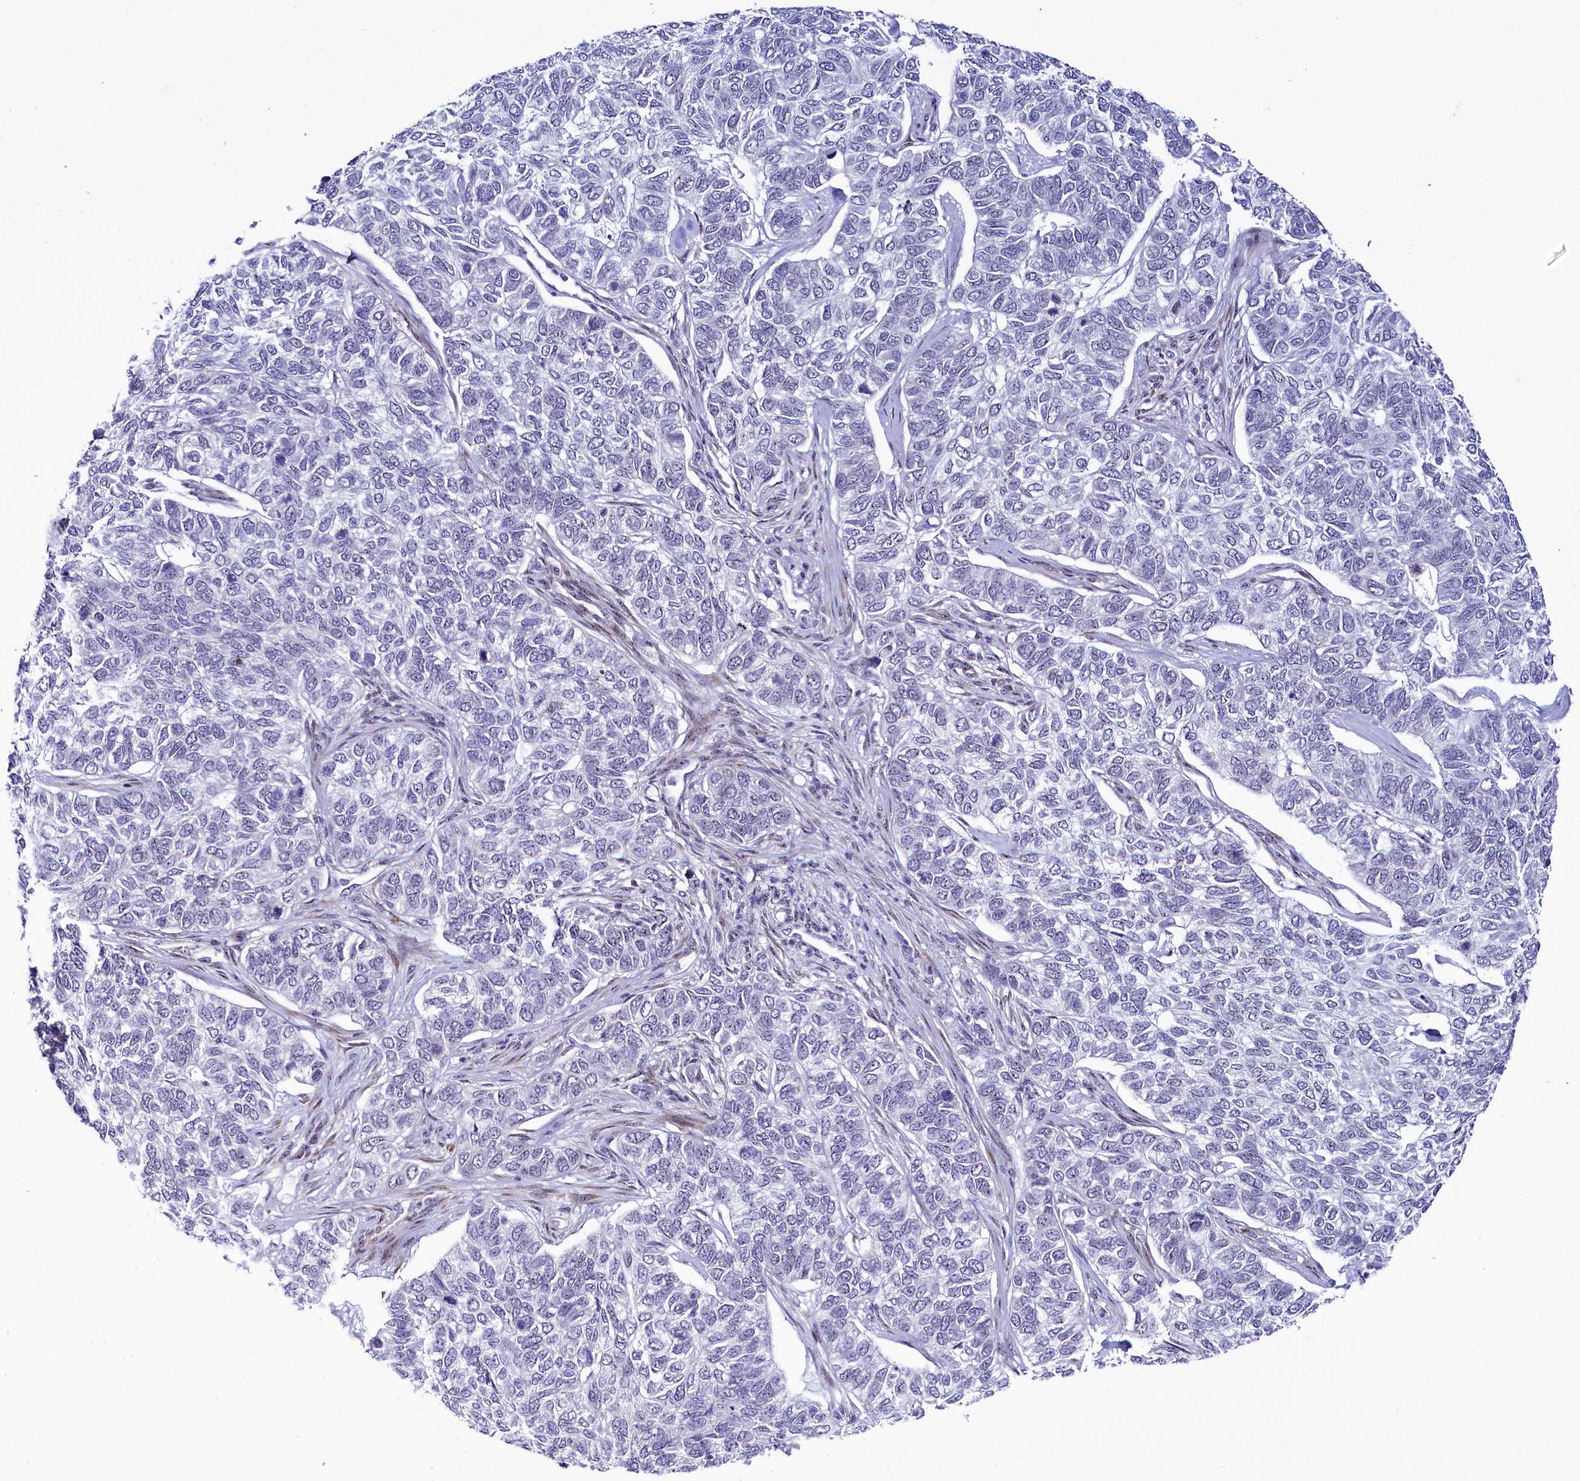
{"staining": {"intensity": "negative", "quantity": "none", "location": "none"}, "tissue": "skin cancer", "cell_type": "Tumor cells", "image_type": "cancer", "snomed": [{"axis": "morphology", "description": "Basal cell carcinoma"}, {"axis": "topography", "description": "Skin"}], "caption": "Immunohistochemistry photomicrograph of neoplastic tissue: human skin cancer stained with DAB (3,3'-diaminobenzidine) shows no significant protein expression in tumor cells.", "gene": "TCOF1", "patient": {"sex": "female", "age": 65}}